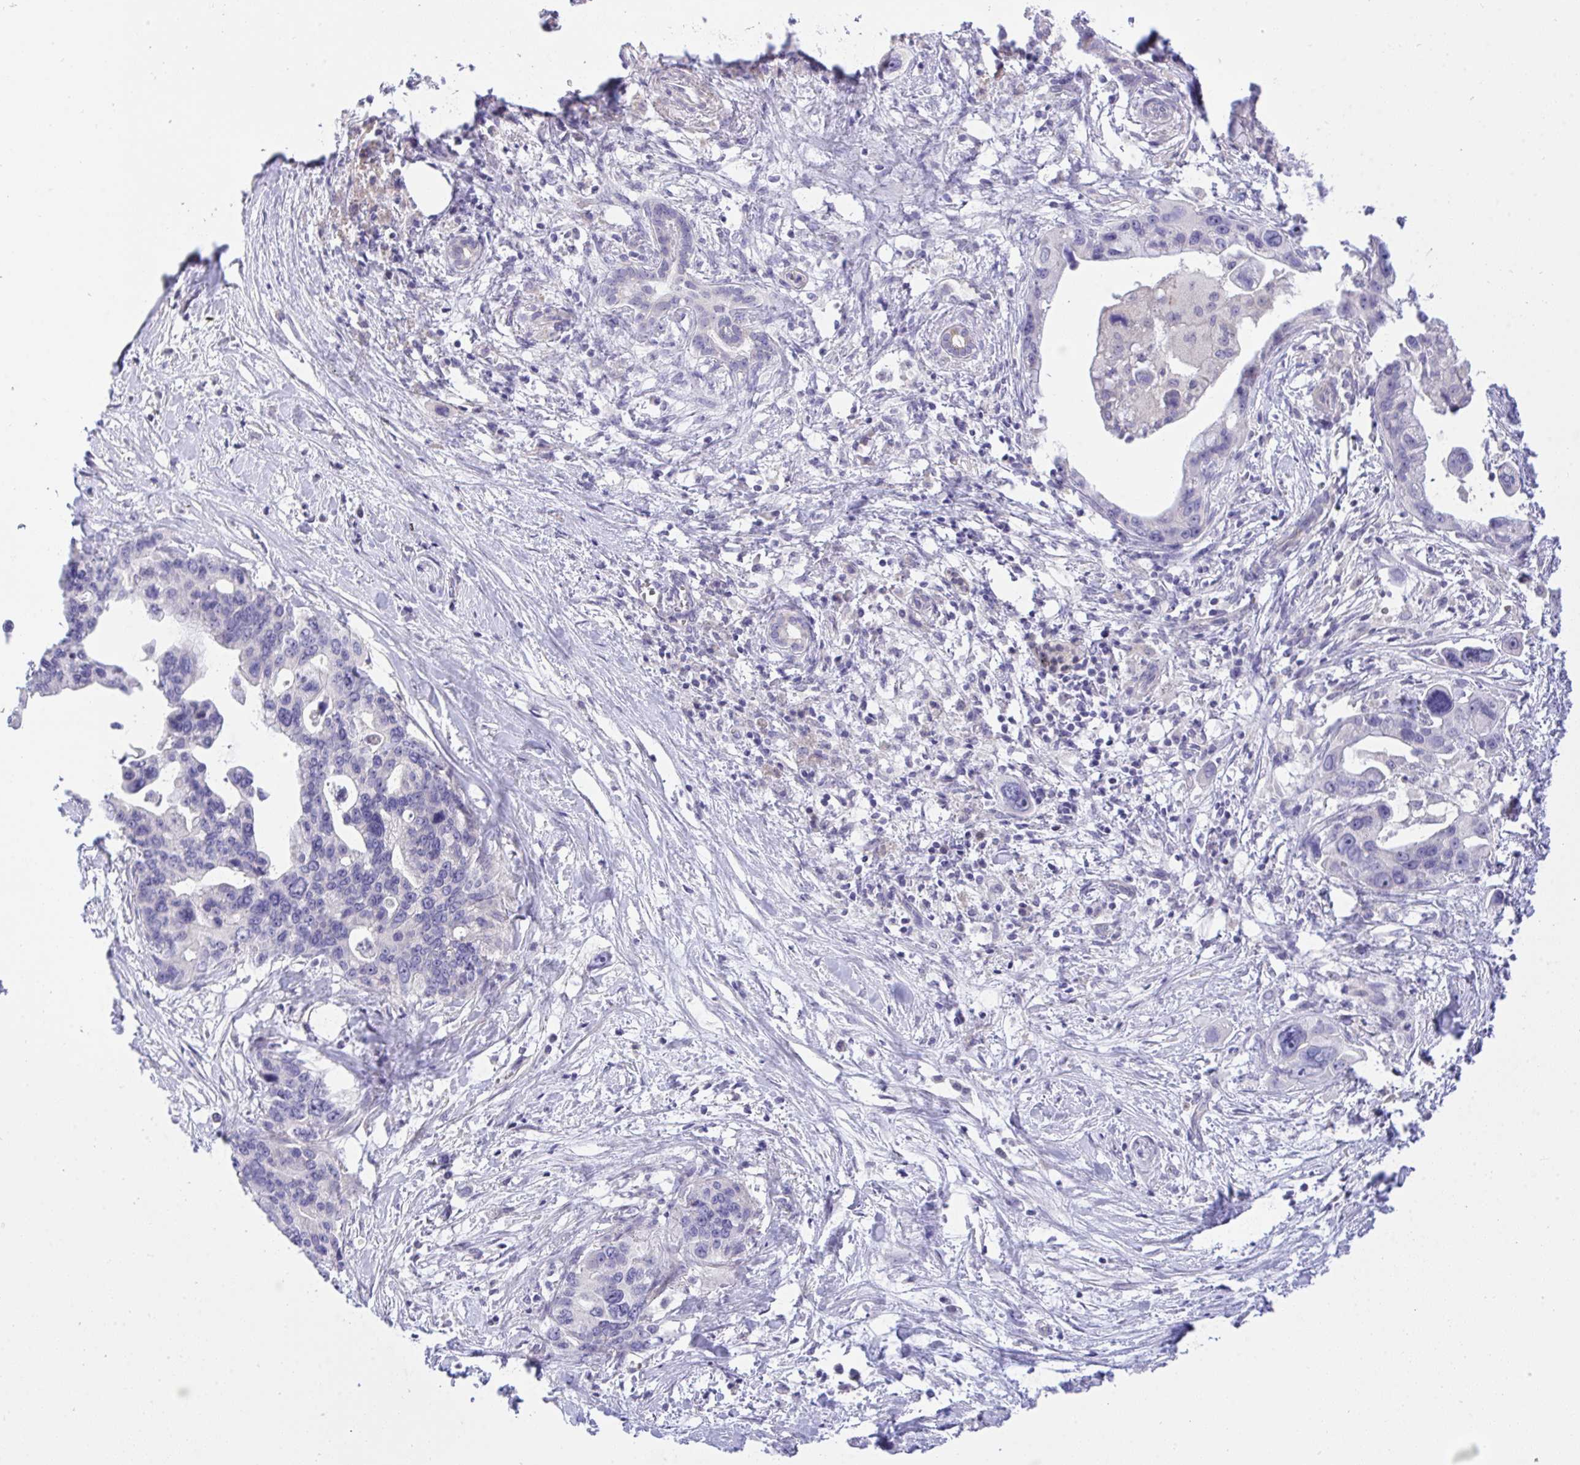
{"staining": {"intensity": "negative", "quantity": "none", "location": "none"}, "tissue": "pancreatic cancer", "cell_type": "Tumor cells", "image_type": "cancer", "snomed": [{"axis": "morphology", "description": "Adenocarcinoma, NOS"}, {"axis": "topography", "description": "Pancreas"}], "caption": "The photomicrograph exhibits no significant positivity in tumor cells of pancreatic cancer (adenocarcinoma). (DAB (3,3'-diaminobenzidine) immunohistochemistry, high magnification).", "gene": "C19orf54", "patient": {"sex": "female", "age": 83}}